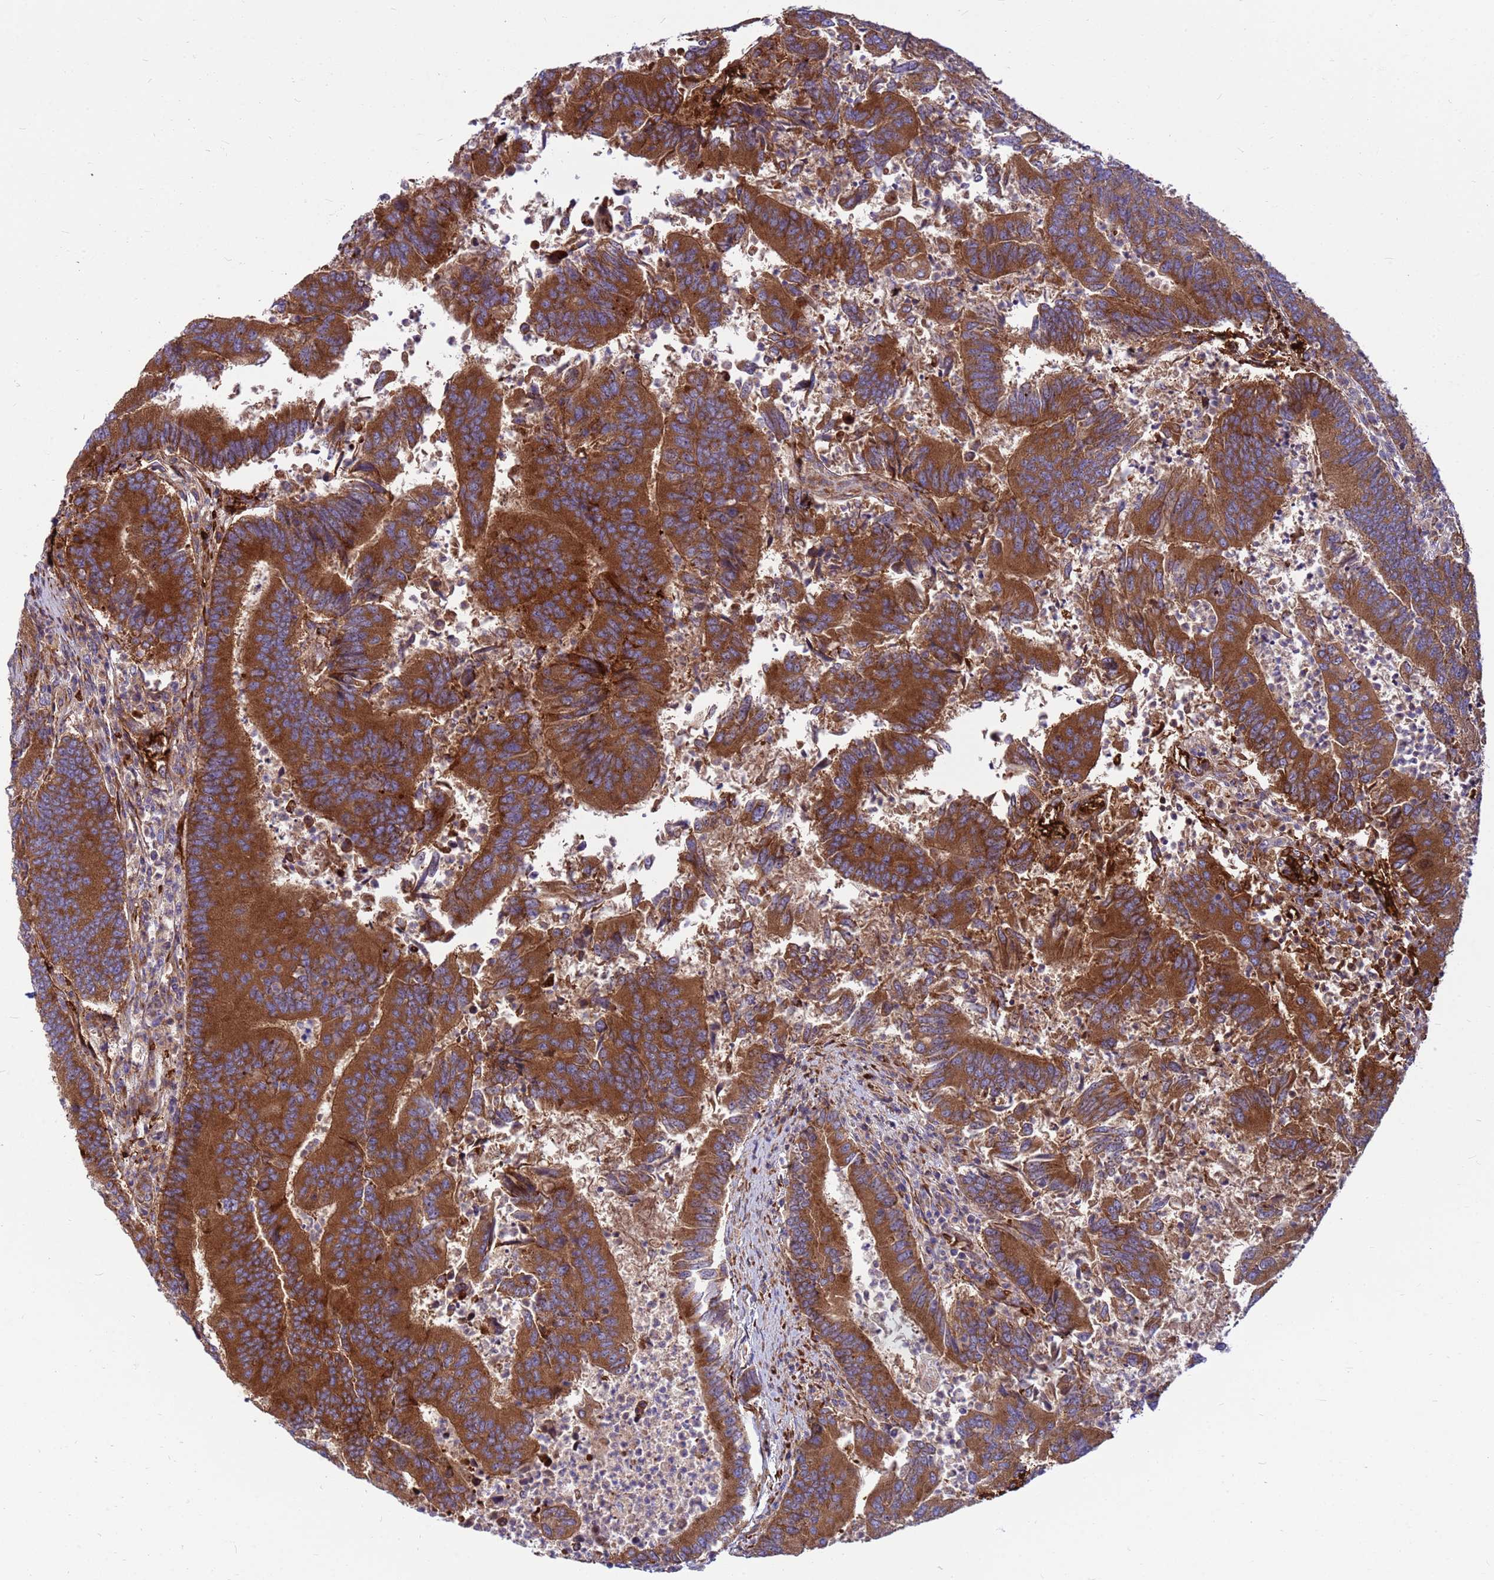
{"staining": {"intensity": "strong", "quantity": ">75%", "location": "cytoplasmic/membranous"}, "tissue": "colorectal cancer", "cell_type": "Tumor cells", "image_type": "cancer", "snomed": [{"axis": "morphology", "description": "Adenocarcinoma, NOS"}, {"axis": "topography", "description": "Colon"}], "caption": "Colorectal cancer (adenocarcinoma) stained with IHC demonstrates strong cytoplasmic/membranous staining in approximately >75% of tumor cells.", "gene": "ZNF669", "patient": {"sex": "female", "age": 67}}